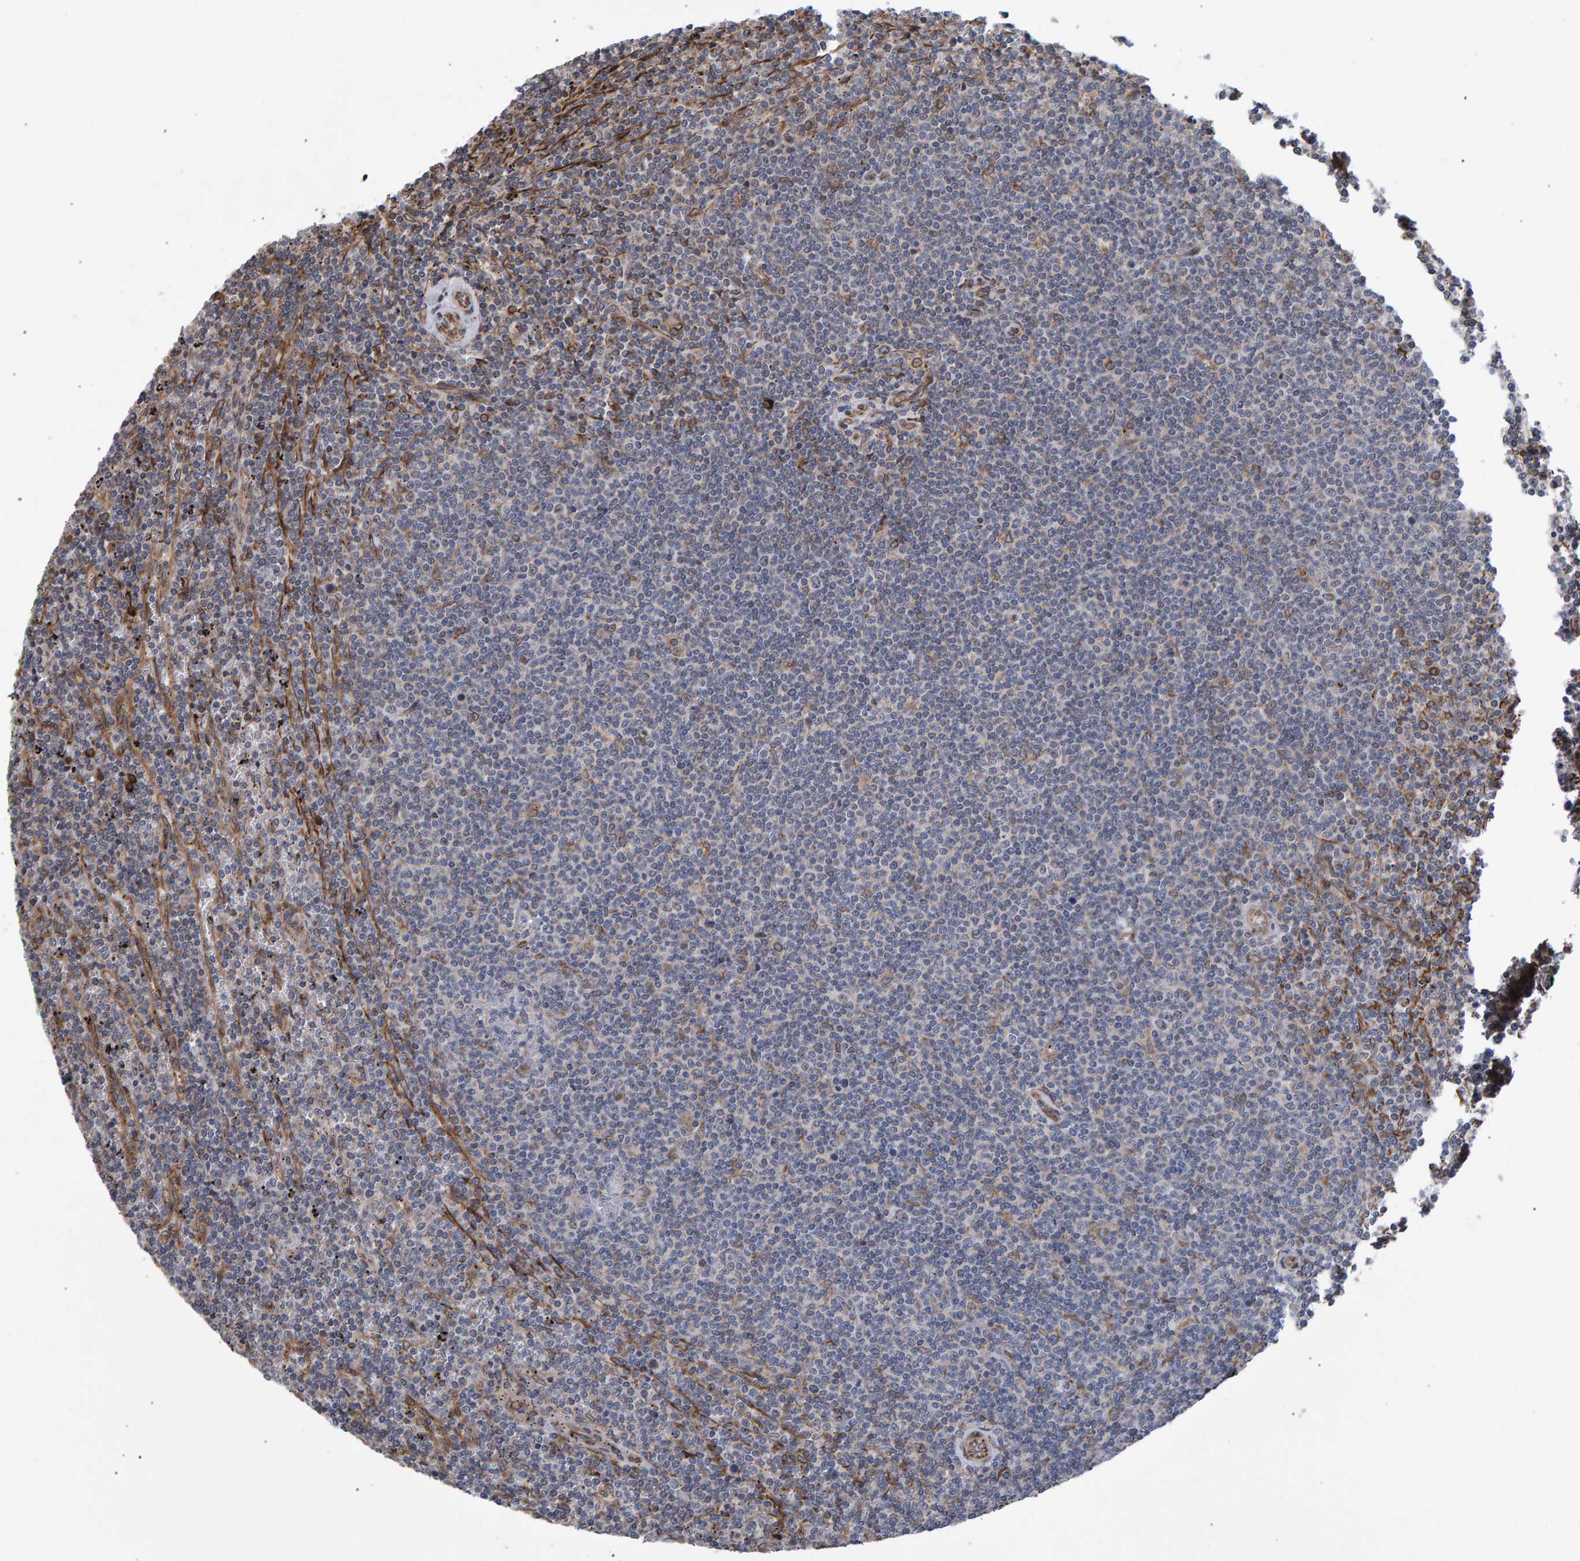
{"staining": {"intensity": "negative", "quantity": "none", "location": "none"}, "tissue": "lymphoma", "cell_type": "Tumor cells", "image_type": "cancer", "snomed": [{"axis": "morphology", "description": "Malignant lymphoma, non-Hodgkin's type, Low grade"}, {"axis": "topography", "description": "Spleen"}], "caption": "This is an immunohistochemistry (IHC) histopathology image of human malignant lymphoma, non-Hodgkin's type (low-grade). There is no expression in tumor cells.", "gene": "FAM117A", "patient": {"sex": "female", "age": 50}}